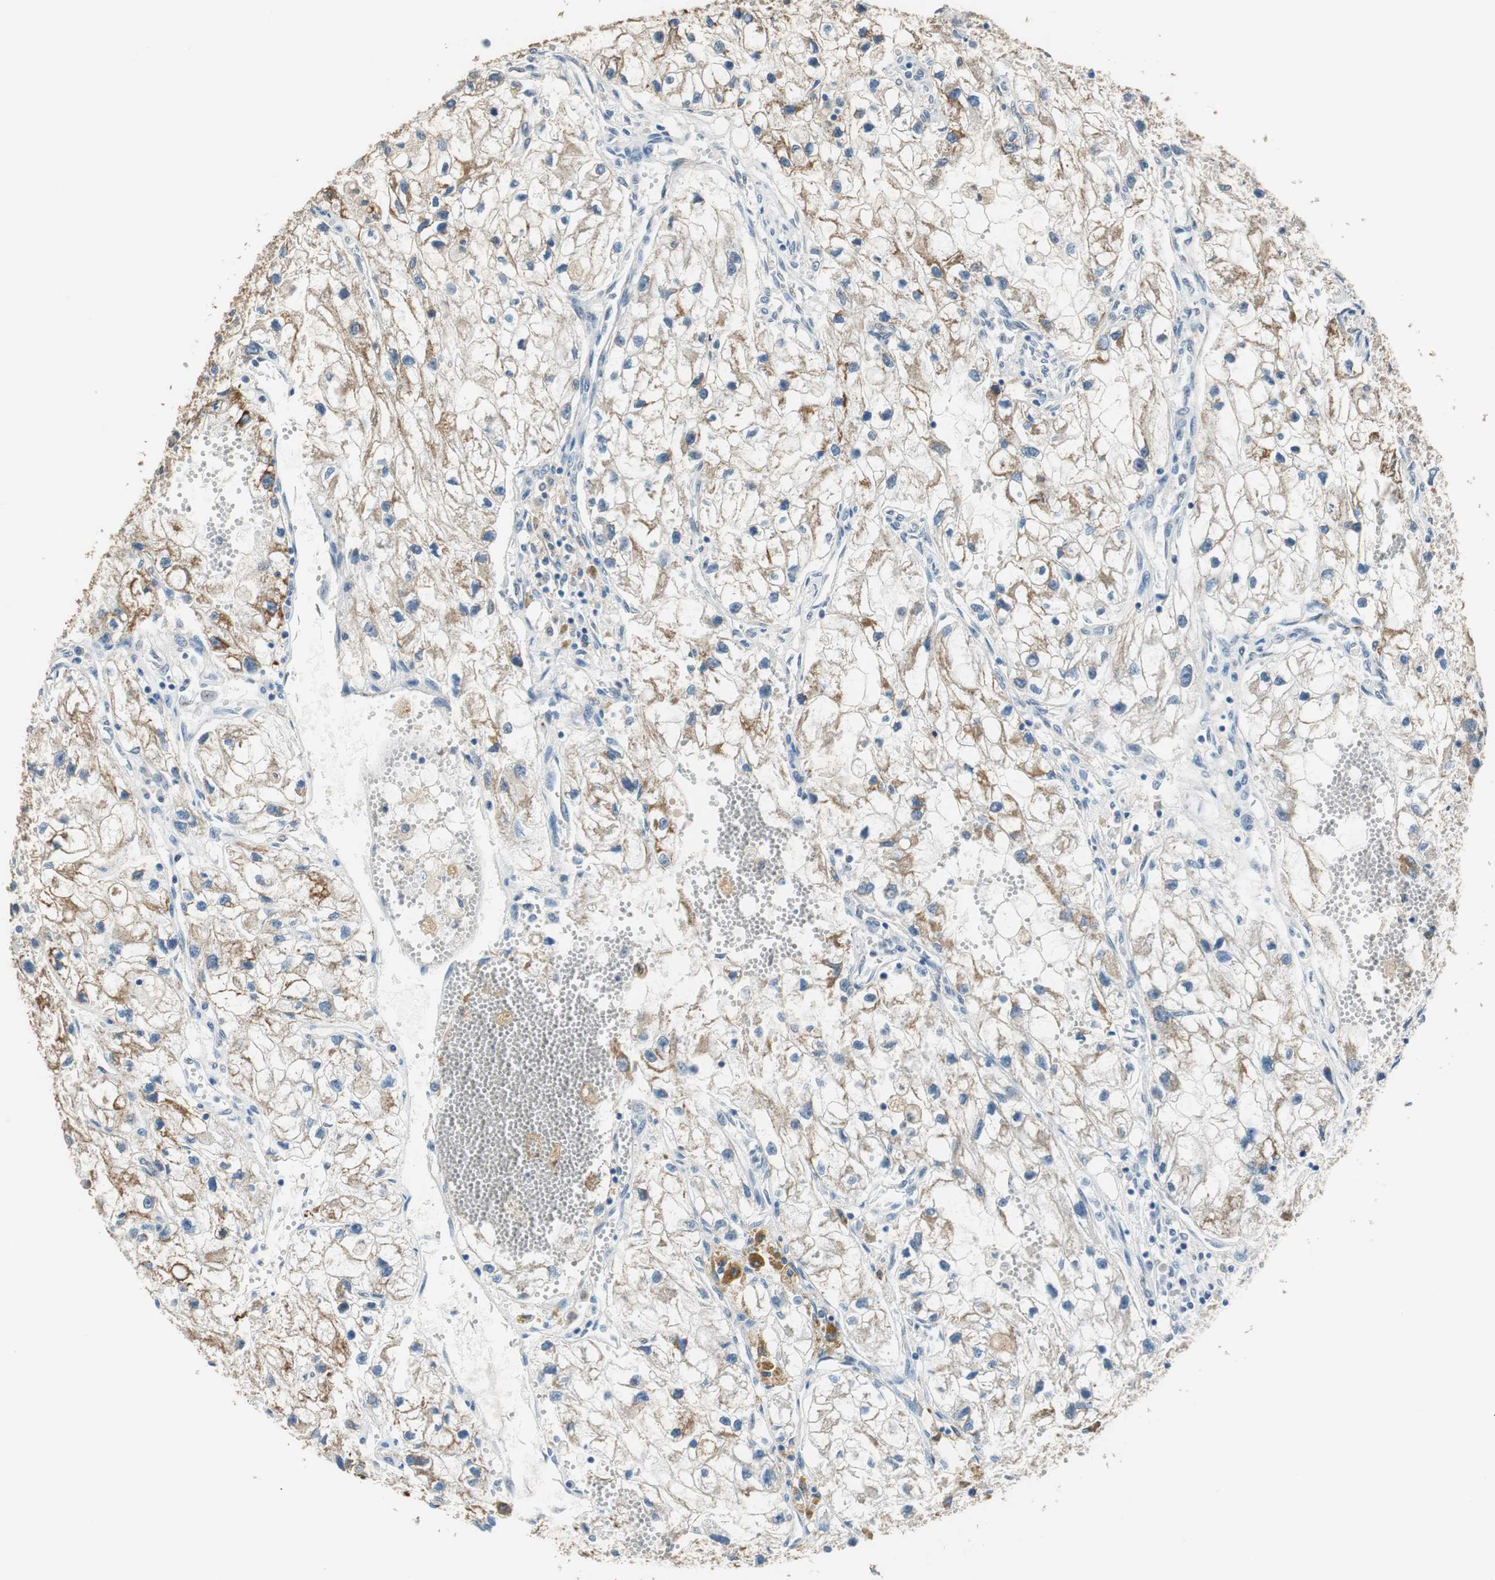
{"staining": {"intensity": "moderate", "quantity": ">75%", "location": "cytoplasmic/membranous"}, "tissue": "renal cancer", "cell_type": "Tumor cells", "image_type": "cancer", "snomed": [{"axis": "morphology", "description": "Adenocarcinoma, NOS"}, {"axis": "topography", "description": "Kidney"}], "caption": "IHC micrograph of neoplastic tissue: renal cancer stained using IHC demonstrates medium levels of moderate protein expression localized specifically in the cytoplasmic/membranous of tumor cells, appearing as a cytoplasmic/membranous brown color.", "gene": "ALDH4A1", "patient": {"sex": "female", "age": 70}}